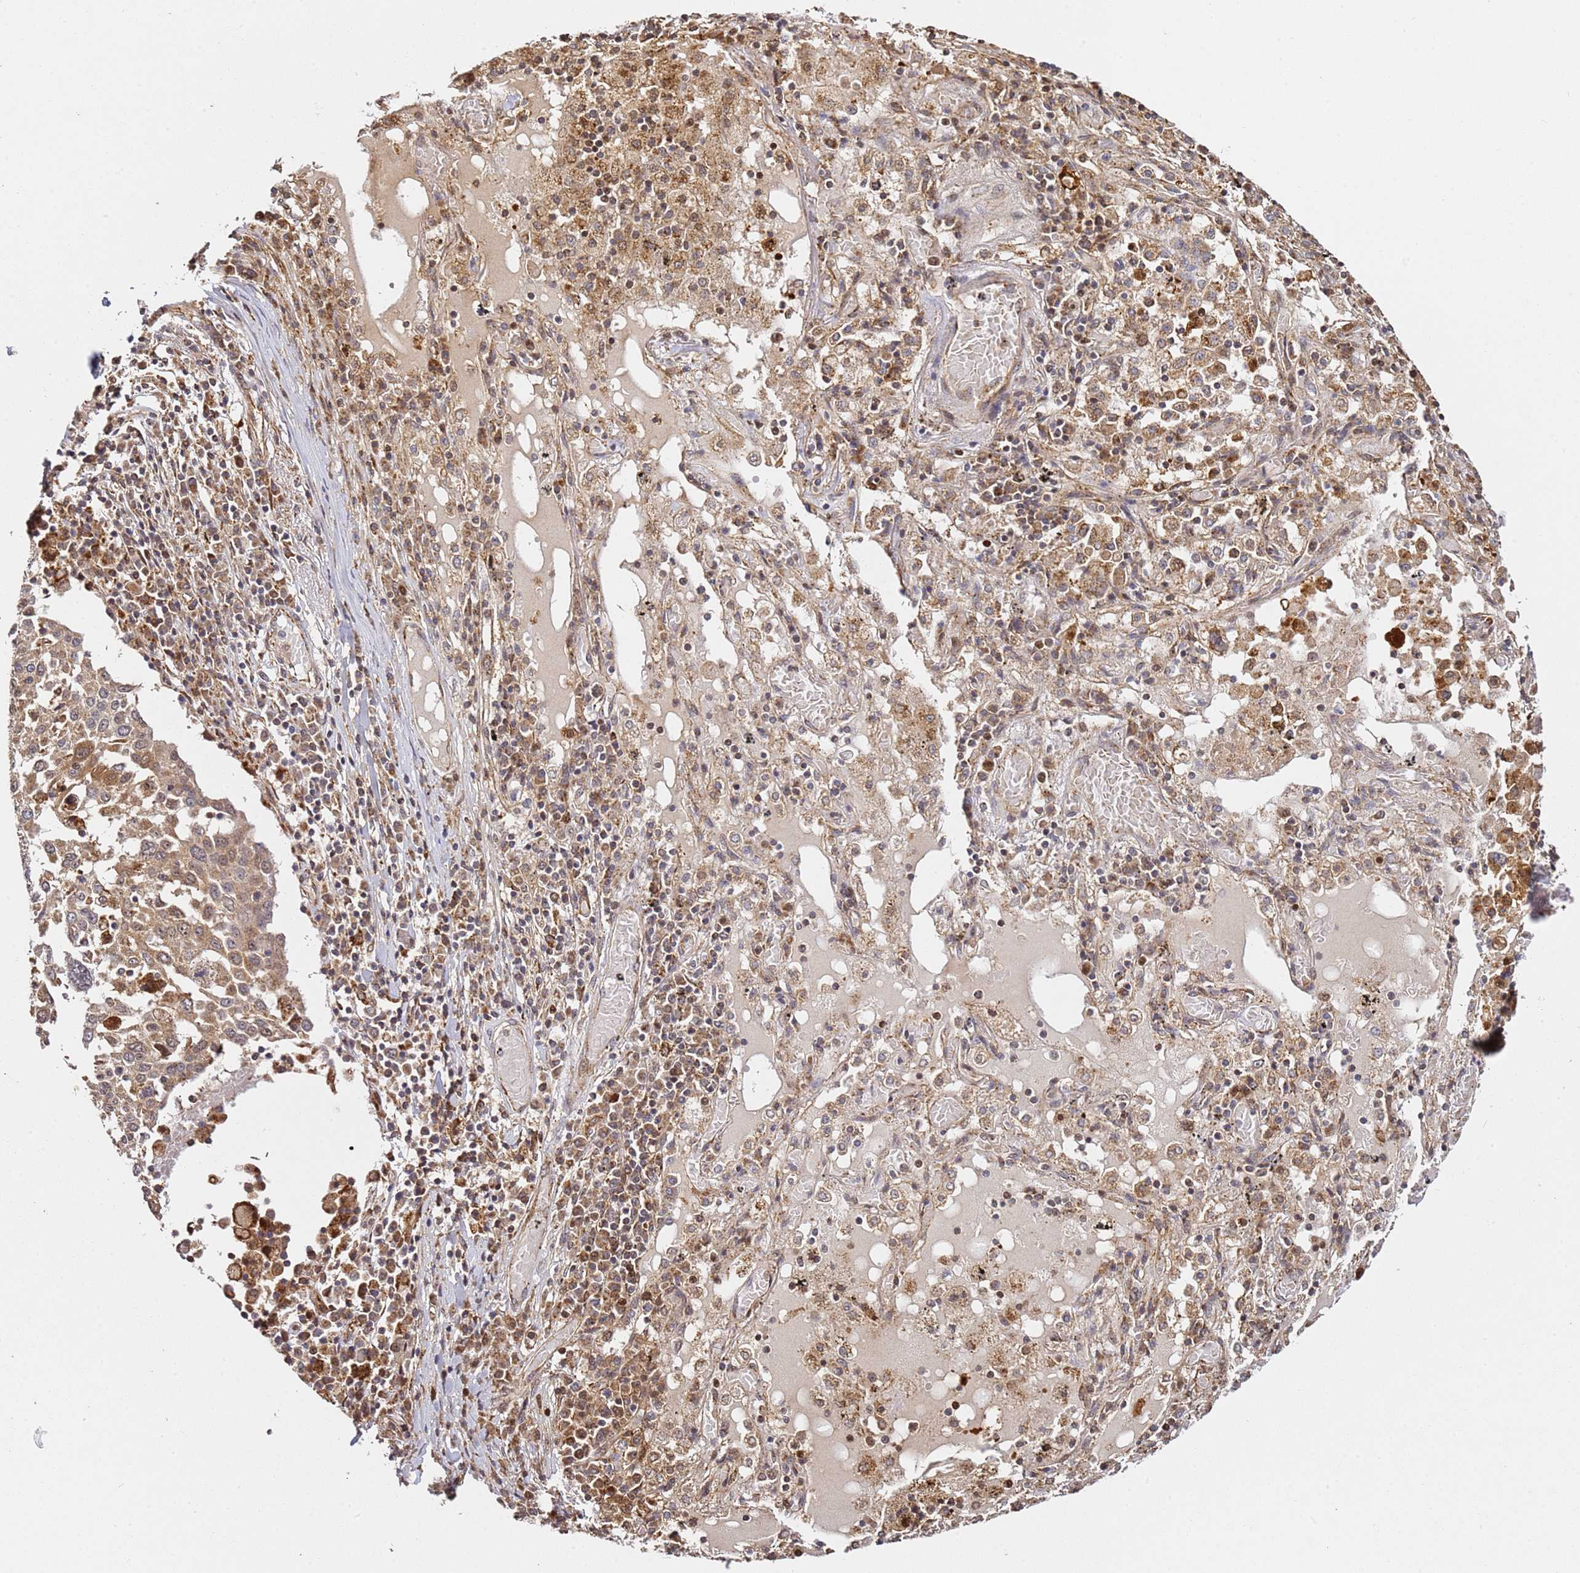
{"staining": {"intensity": "moderate", "quantity": ">75%", "location": "cytoplasmic/membranous"}, "tissue": "lung cancer", "cell_type": "Tumor cells", "image_type": "cancer", "snomed": [{"axis": "morphology", "description": "Squamous cell carcinoma, NOS"}, {"axis": "topography", "description": "Lung"}], "caption": "There is medium levels of moderate cytoplasmic/membranous staining in tumor cells of lung cancer, as demonstrated by immunohistochemical staining (brown color).", "gene": "SMOX", "patient": {"sex": "male", "age": 65}}